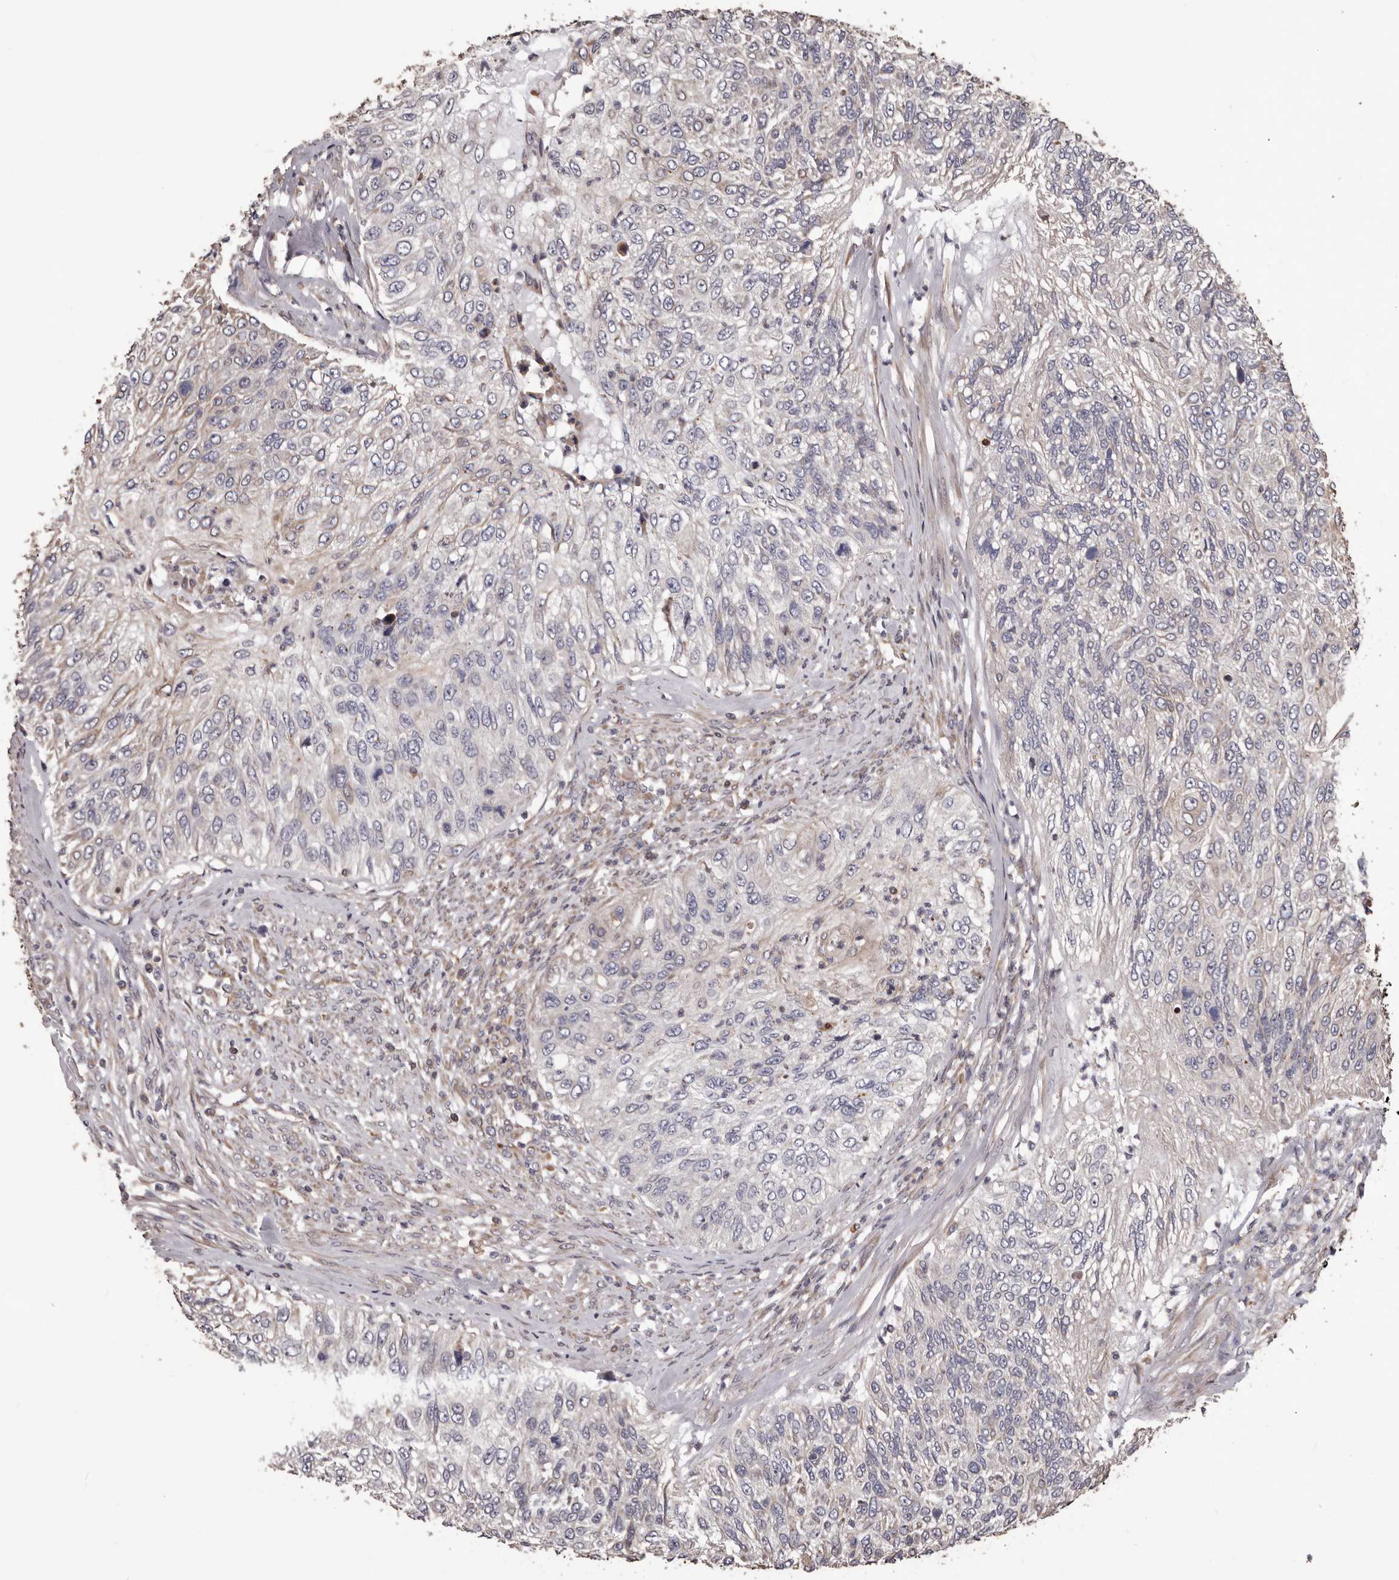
{"staining": {"intensity": "negative", "quantity": "none", "location": "none"}, "tissue": "urothelial cancer", "cell_type": "Tumor cells", "image_type": "cancer", "snomed": [{"axis": "morphology", "description": "Urothelial carcinoma, High grade"}, {"axis": "topography", "description": "Urinary bladder"}], "caption": "Tumor cells are negative for protein expression in human urothelial cancer.", "gene": "CEP104", "patient": {"sex": "female", "age": 60}}